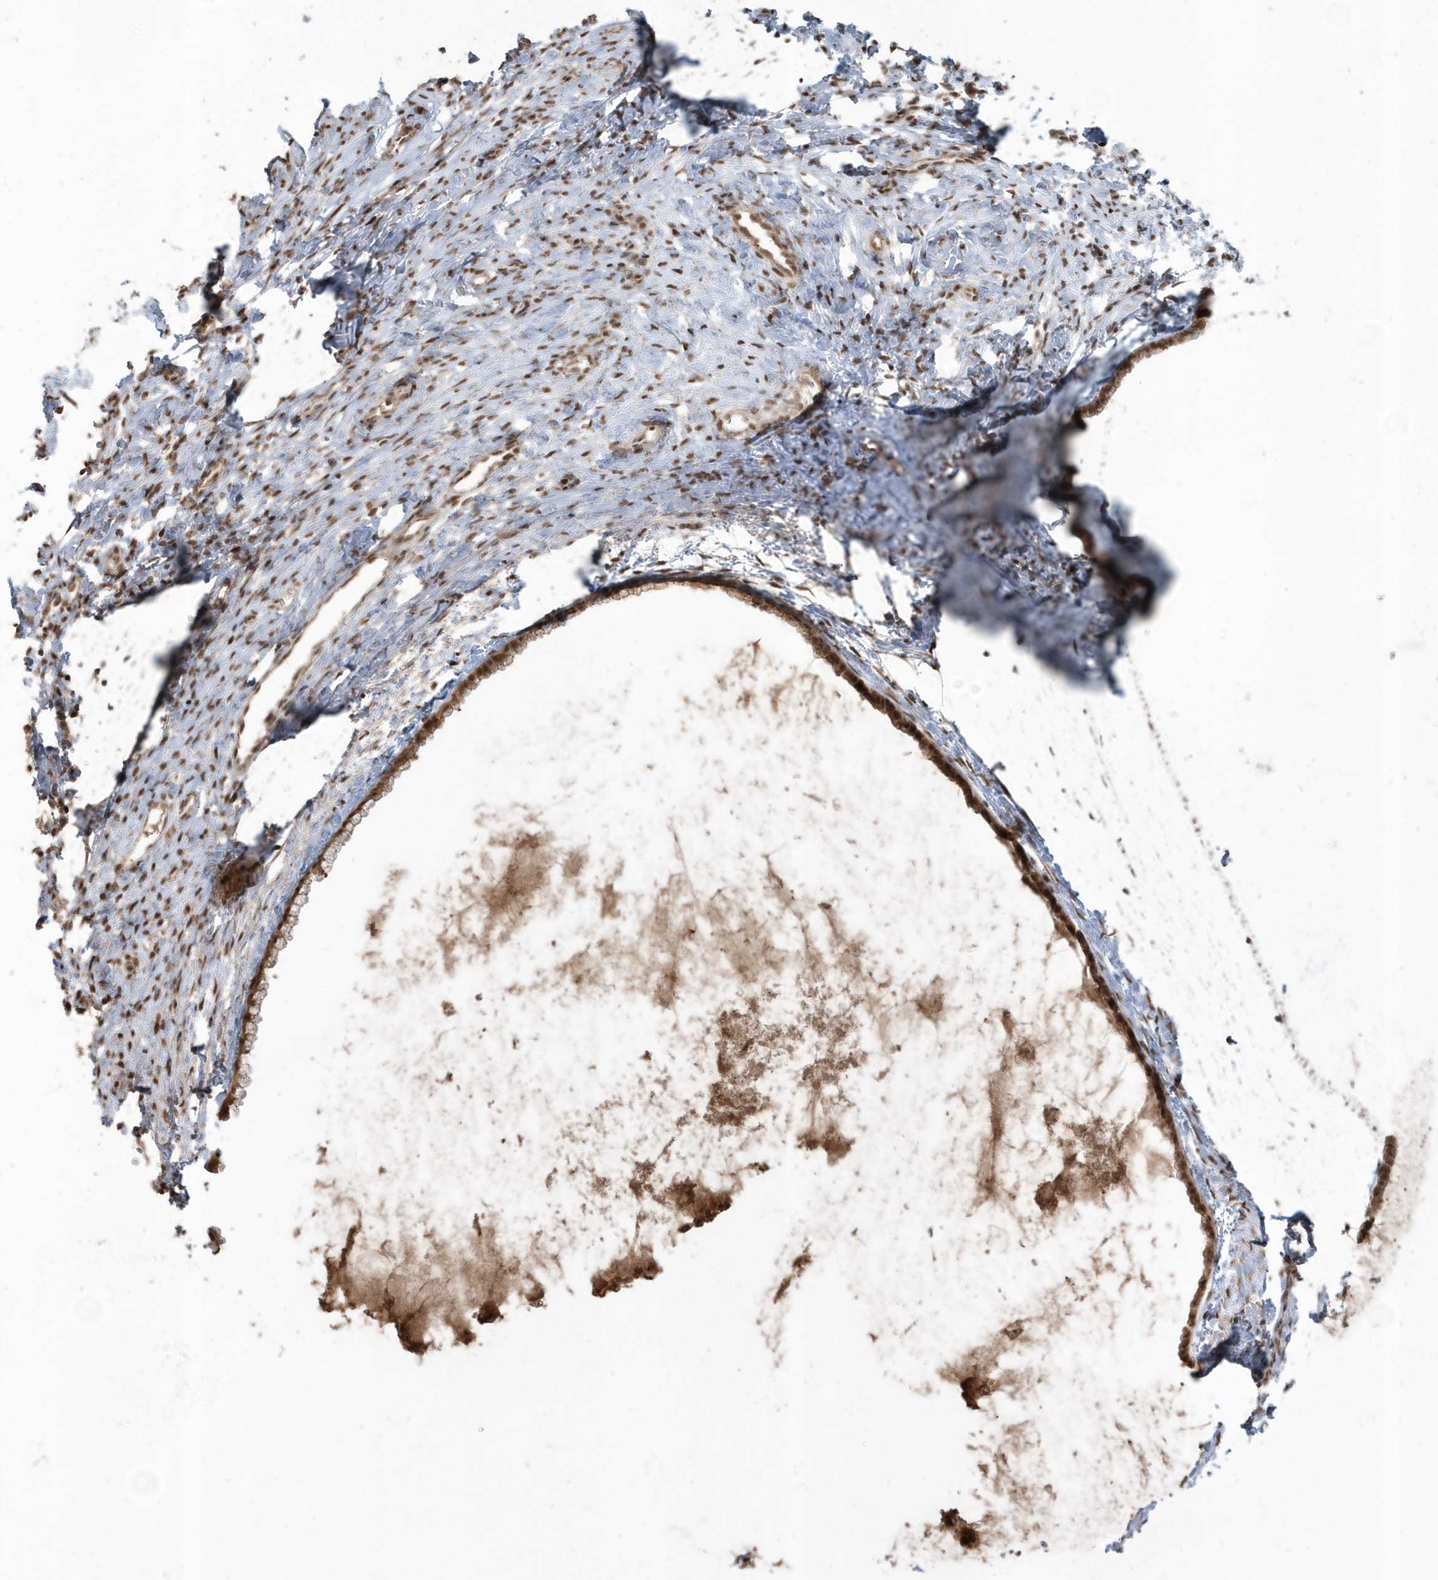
{"staining": {"intensity": "moderate", "quantity": ">75%", "location": "cytoplasmic/membranous,nuclear"}, "tissue": "cervix", "cell_type": "Glandular cells", "image_type": "normal", "snomed": [{"axis": "morphology", "description": "Normal tissue, NOS"}, {"axis": "topography", "description": "Cervix"}], "caption": "Cervix stained with immunohistochemistry (IHC) exhibits moderate cytoplasmic/membranous,nuclear staining in about >75% of glandular cells.", "gene": "EPB41L4A", "patient": {"sex": "female", "age": 75}}